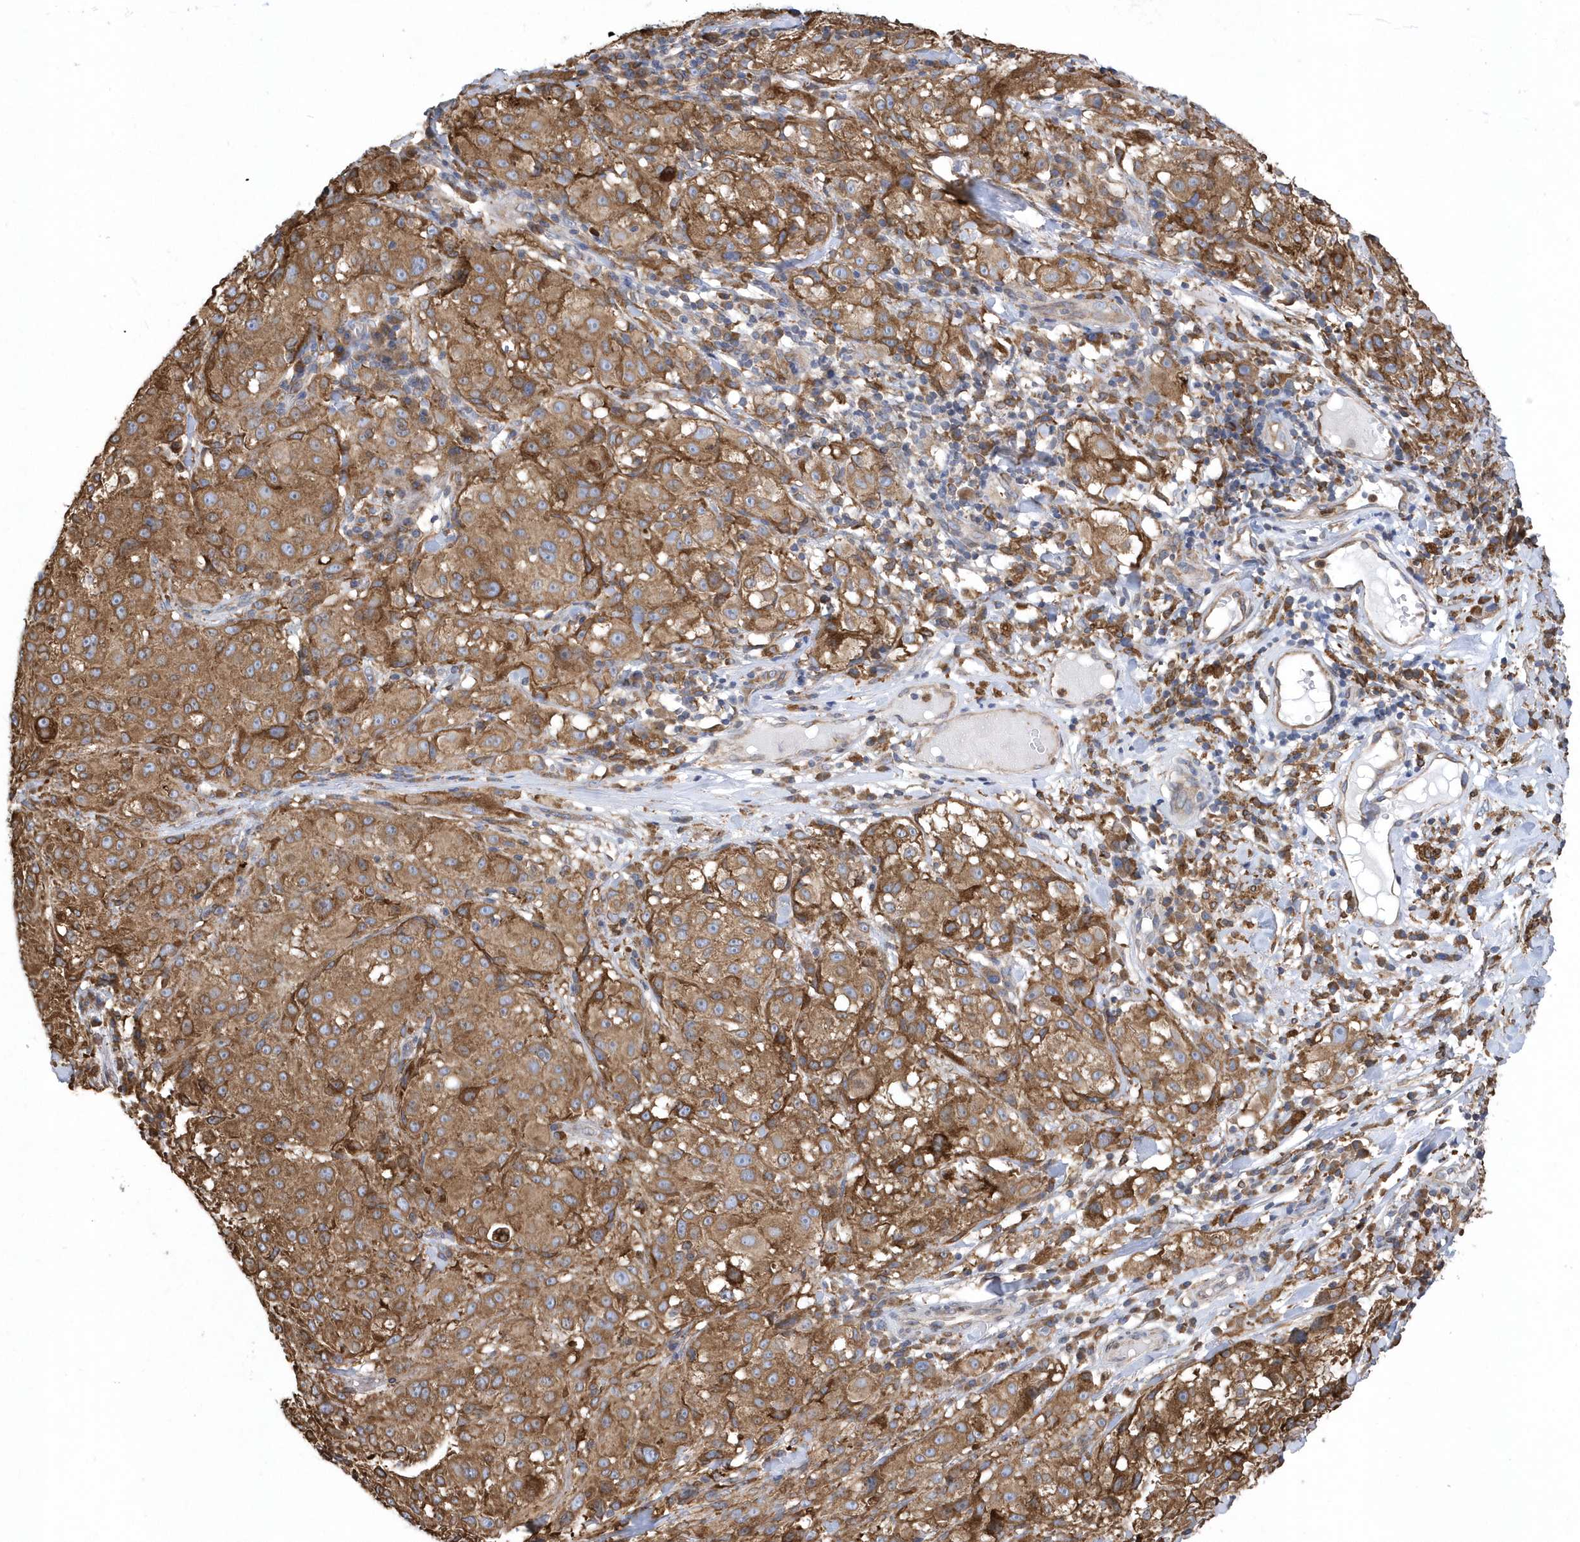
{"staining": {"intensity": "moderate", "quantity": ">75%", "location": "cytoplasmic/membranous"}, "tissue": "melanoma", "cell_type": "Tumor cells", "image_type": "cancer", "snomed": [{"axis": "morphology", "description": "Necrosis, NOS"}, {"axis": "morphology", "description": "Malignant melanoma, NOS"}, {"axis": "topography", "description": "Skin"}], "caption": "Tumor cells display medium levels of moderate cytoplasmic/membranous staining in about >75% of cells in human melanoma. The staining was performed using DAB (3,3'-diaminobenzidine) to visualize the protein expression in brown, while the nuclei were stained in blue with hematoxylin (Magnification: 20x).", "gene": "VAMP7", "patient": {"sex": "female", "age": 87}}